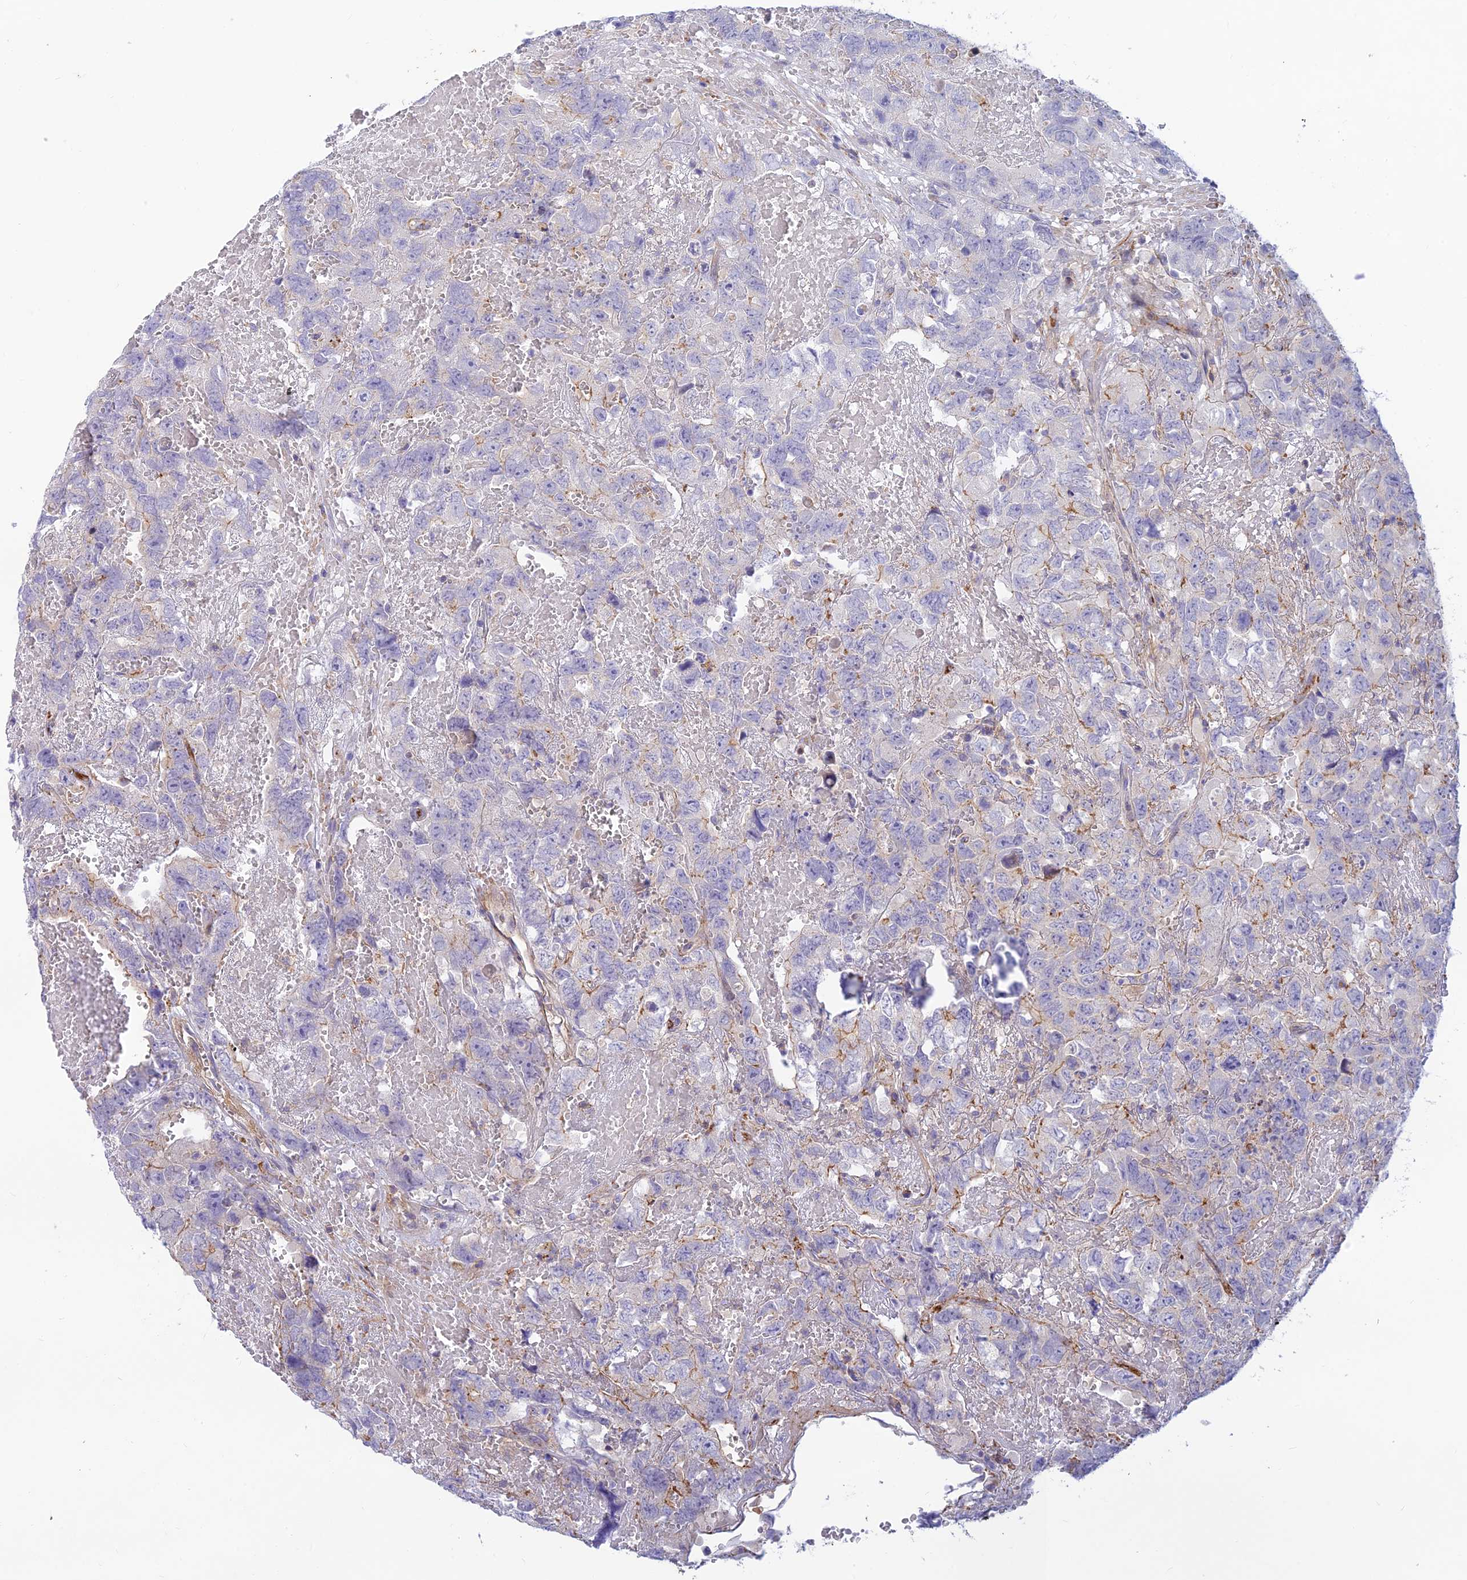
{"staining": {"intensity": "weak", "quantity": "<25%", "location": "cytoplasmic/membranous"}, "tissue": "testis cancer", "cell_type": "Tumor cells", "image_type": "cancer", "snomed": [{"axis": "morphology", "description": "Carcinoma, Embryonal, NOS"}, {"axis": "topography", "description": "Testis"}], "caption": "DAB (3,3'-diaminobenzidine) immunohistochemical staining of human testis cancer reveals no significant positivity in tumor cells.", "gene": "FBXW4", "patient": {"sex": "male", "age": 45}}